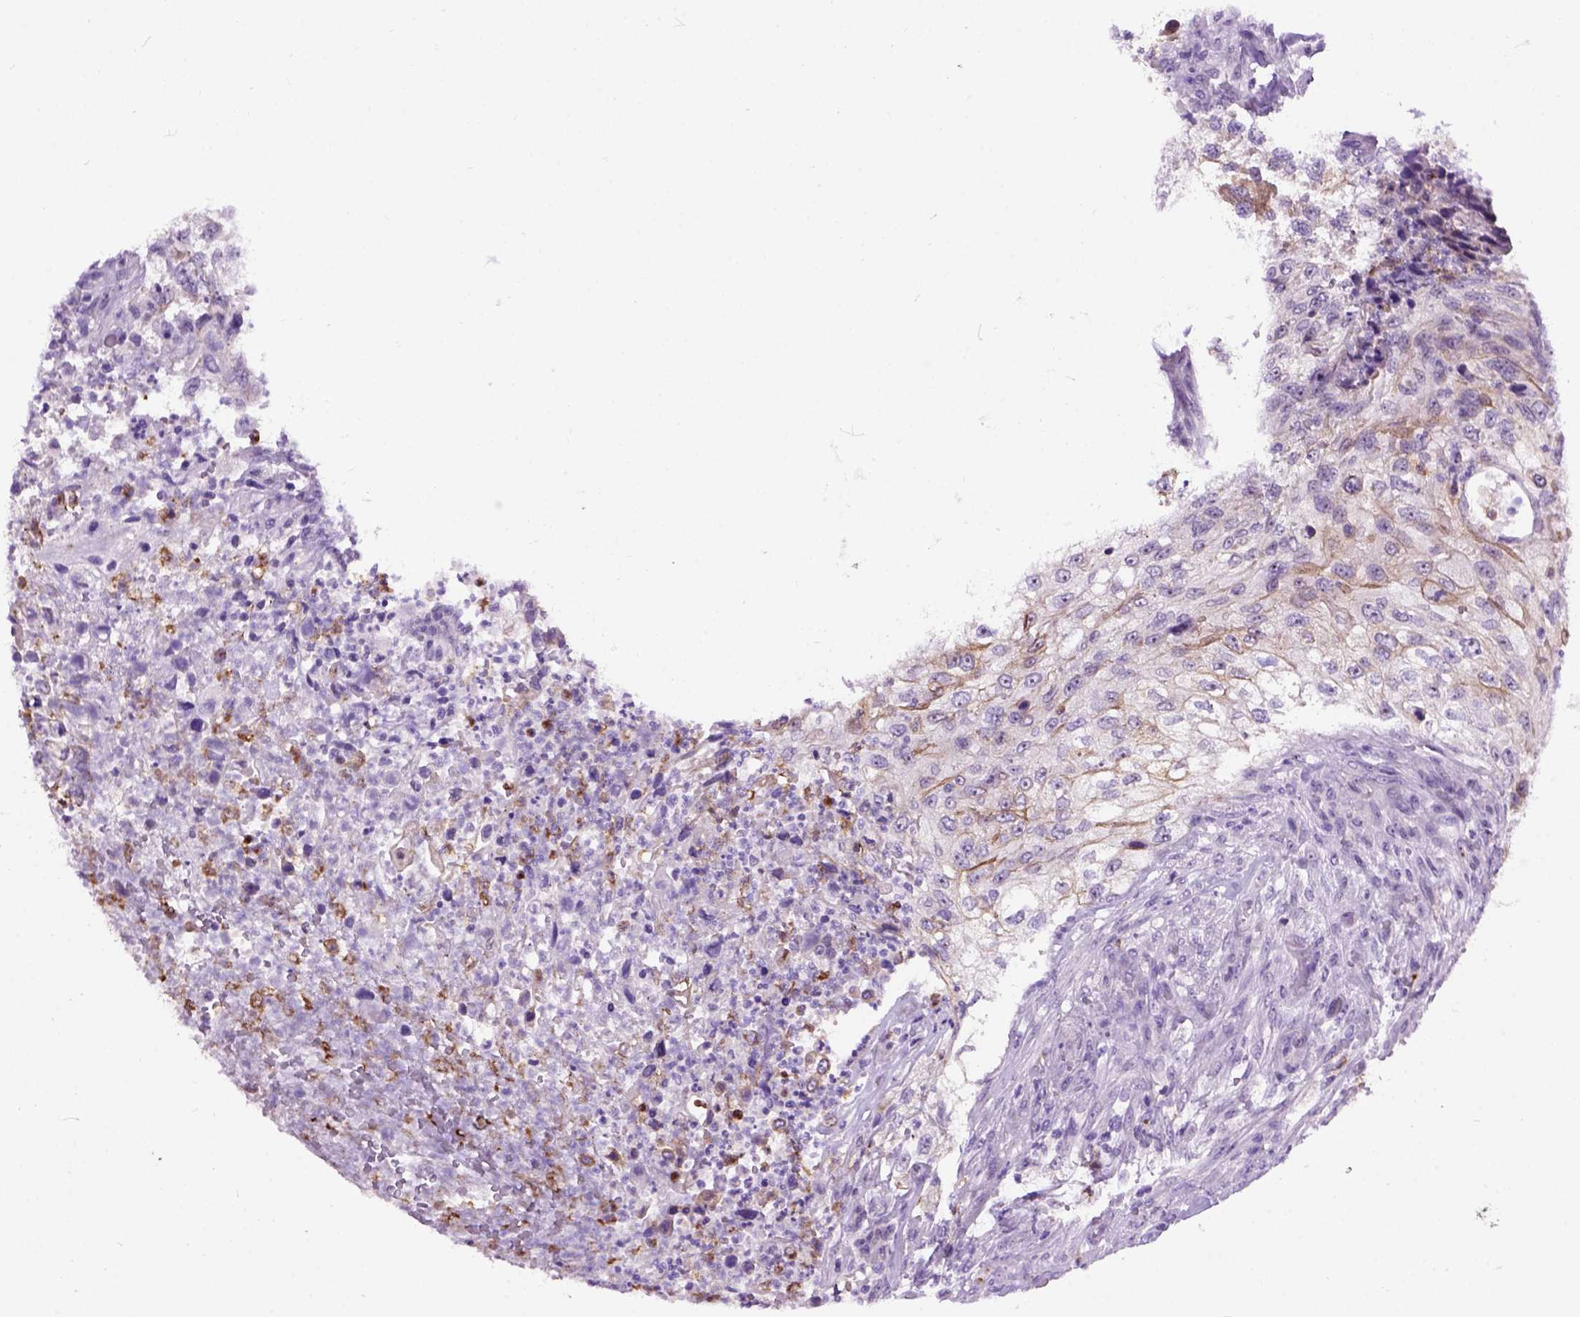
{"staining": {"intensity": "weak", "quantity": "<25%", "location": "cytoplasmic/membranous"}, "tissue": "urothelial cancer", "cell_type": "Tumor cells", "image_type": "cancer", "snomed": [{"axis": "morphology", "description": "Urothelial carcinoma, High grade"}, {"axis": "topography", "description": "Urinary bladder"}], "caption": "Immunohistochemistry image of neoplastic tissue: human urothelial cancer stained with DAB exhibits no significant protein staining in tumor cells. (Brightfield microscopy of DAB (3,3'-diaminobenzidine) immunohistochemistry (IHC) at high magnification).", "gene": "MAPT", "patient": {"sex": "female", "age": 60}}